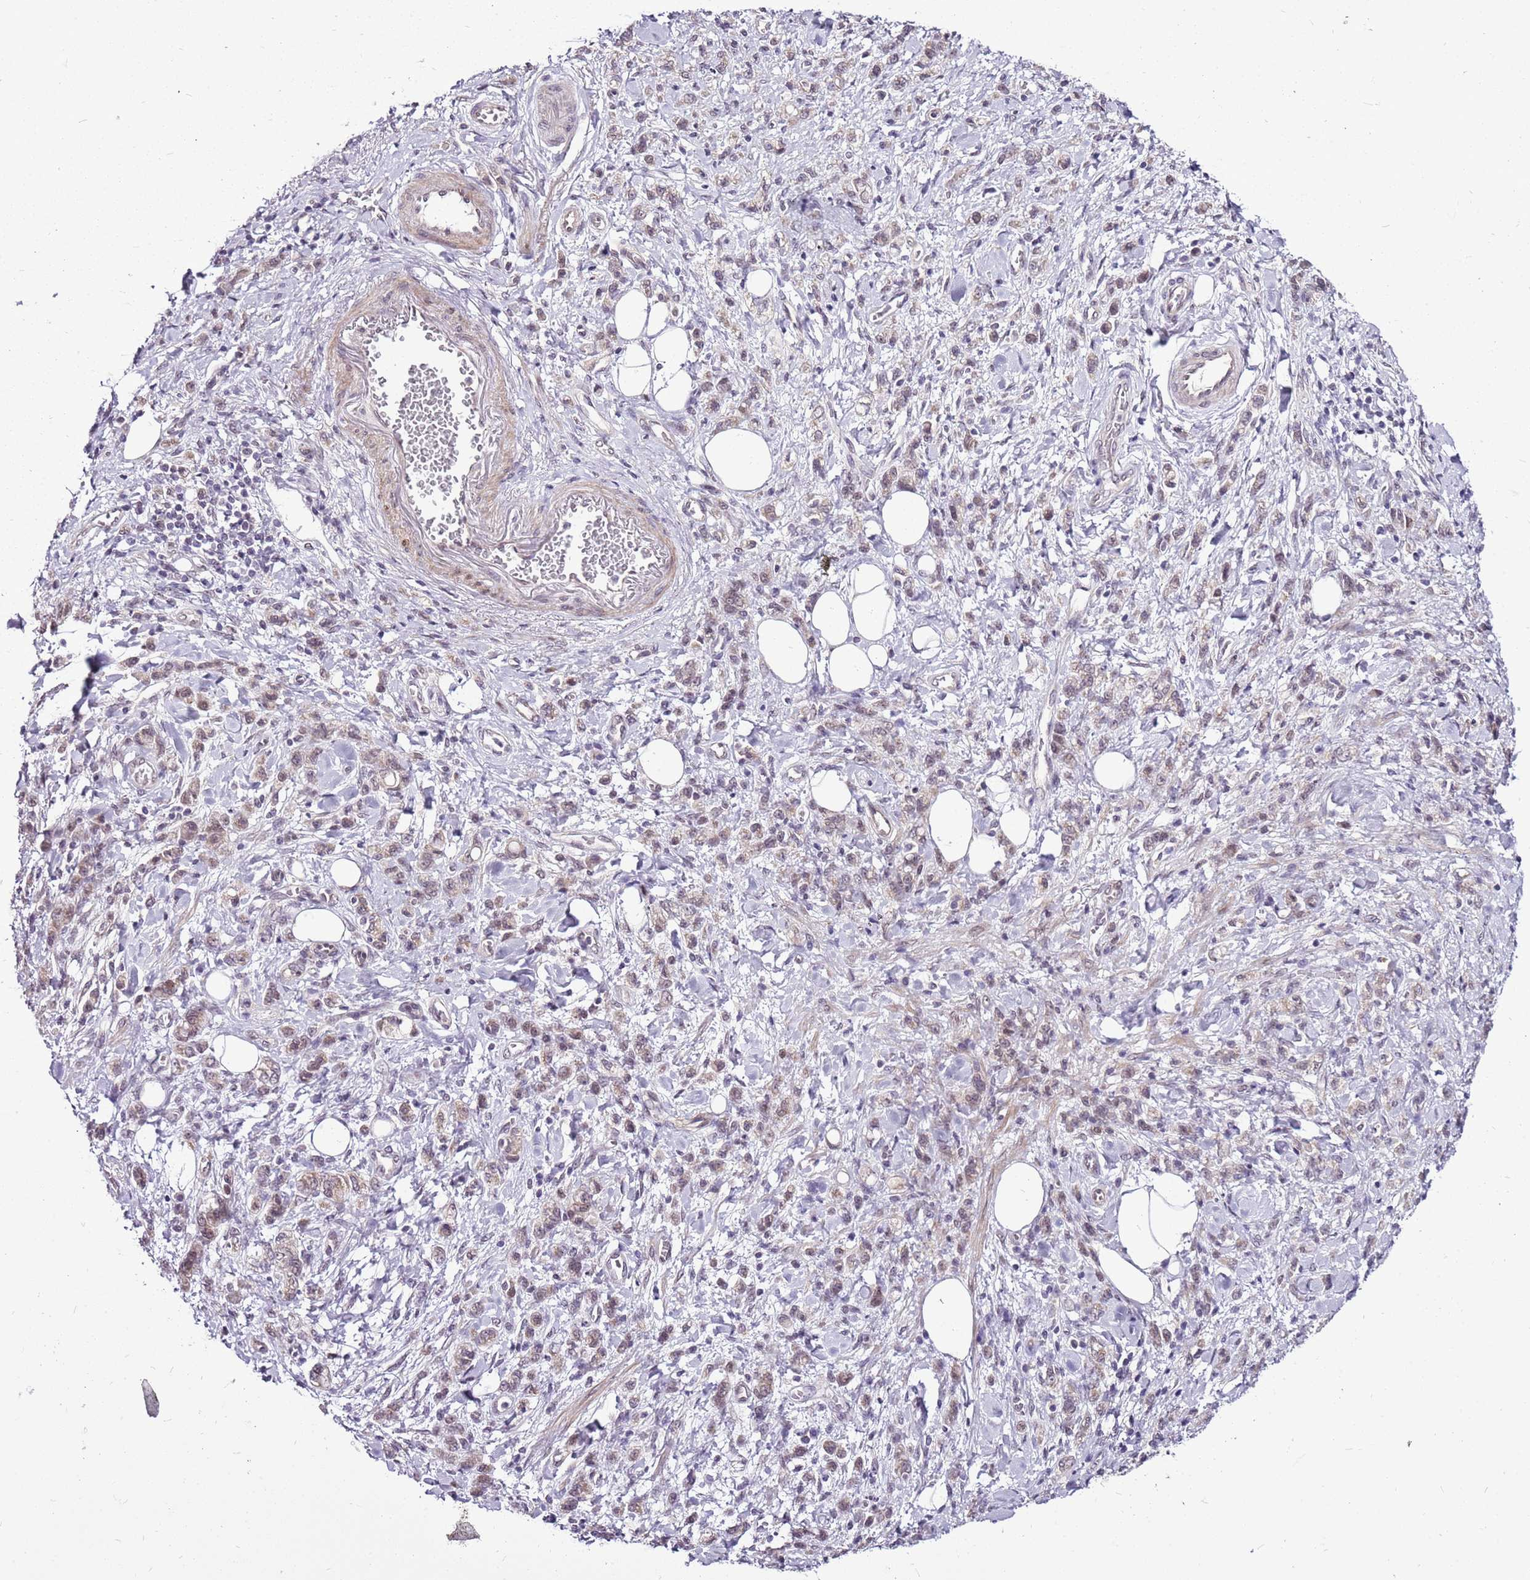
{"staining": {"intensity": "moderate", "quantity": "25%-75%", "location": "cytoplasmic/membranous,nuclear"}, "tissue": "stomach cancer", "cell_type": "Tumor cells", "image_type": "cancer", "snomed": [{"axis": "morphology", "description": "Adenocarcinoma, NOS"}, {"axis": "topography", "description": "Stomach"}], "caption": "Protein expression analysis of human adenocarcinoma (stomach) reveals moderate cytoplasmic/membranous and nuclear expression in approximately 25%-75% of tumor cells. The staining was performed using DAB (3,3'-diaminobenzidine), with brown indicating positive protein expression. Nuclei are stained blue with hematoxylin.", "gene": "CCDC166", "patient": {"sex": "male", "age": 77}}